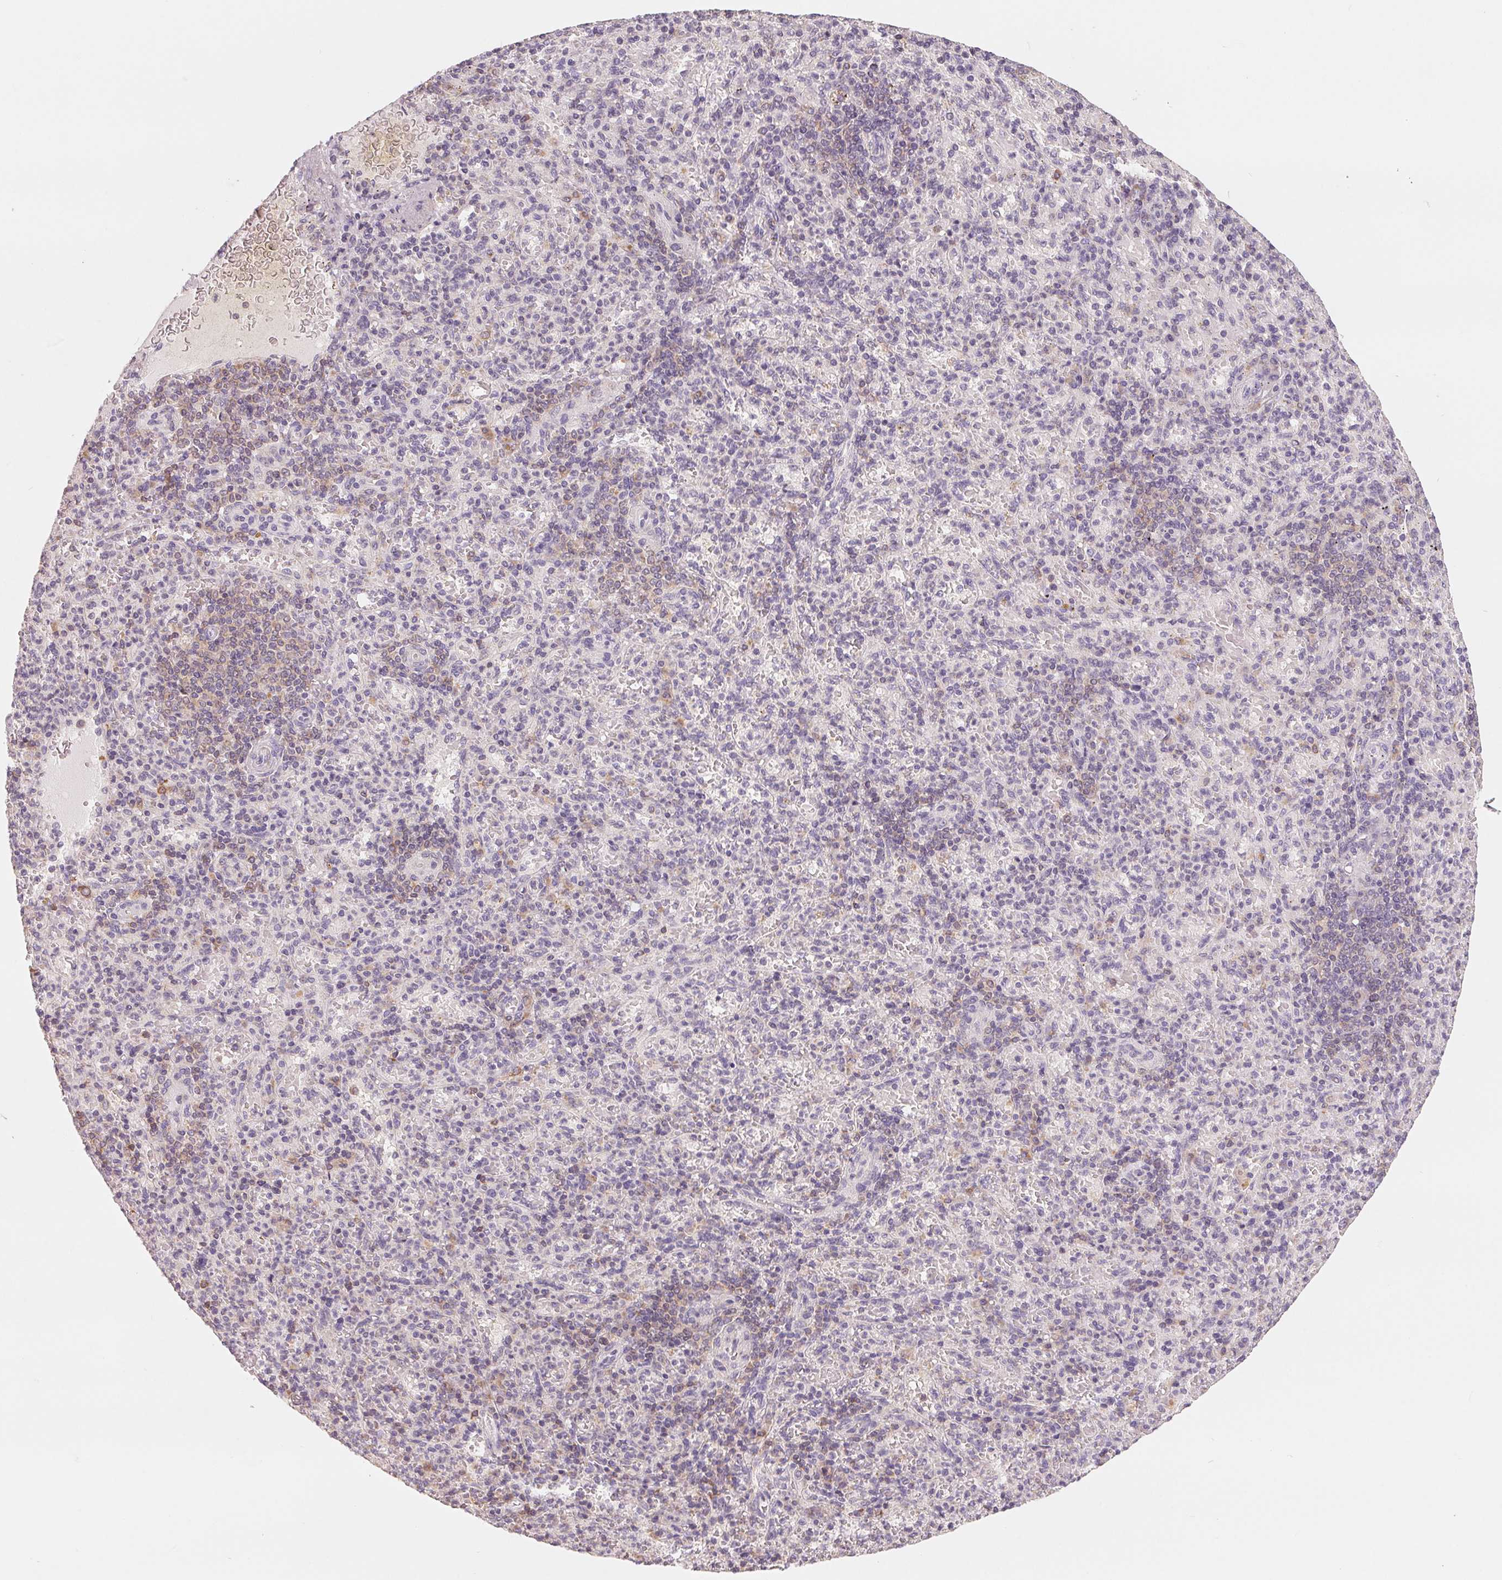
{"staining": {"intensity": "negative", "quantity": "none", "location": "none"}, "tissue": "spleen", "cell_type": "Cells in red pulp", "image_type": "normal", "snomed": [{"axis": "morphology", "description": "Normal tissue, NOS"}, {"axis": "topography", "description": "Spleen"}], "caption": "High magnification brightfield microscopy of benign spleen stained with DAB (brown) and counterstained with hematoxylin (blue): cells in red pulp show no significant staining. (DAB (3,3'-diaminobenzidine) IHC, high magnification).", "gene": "VTCN1", "patient": {"sex": "female", "age": 74}}